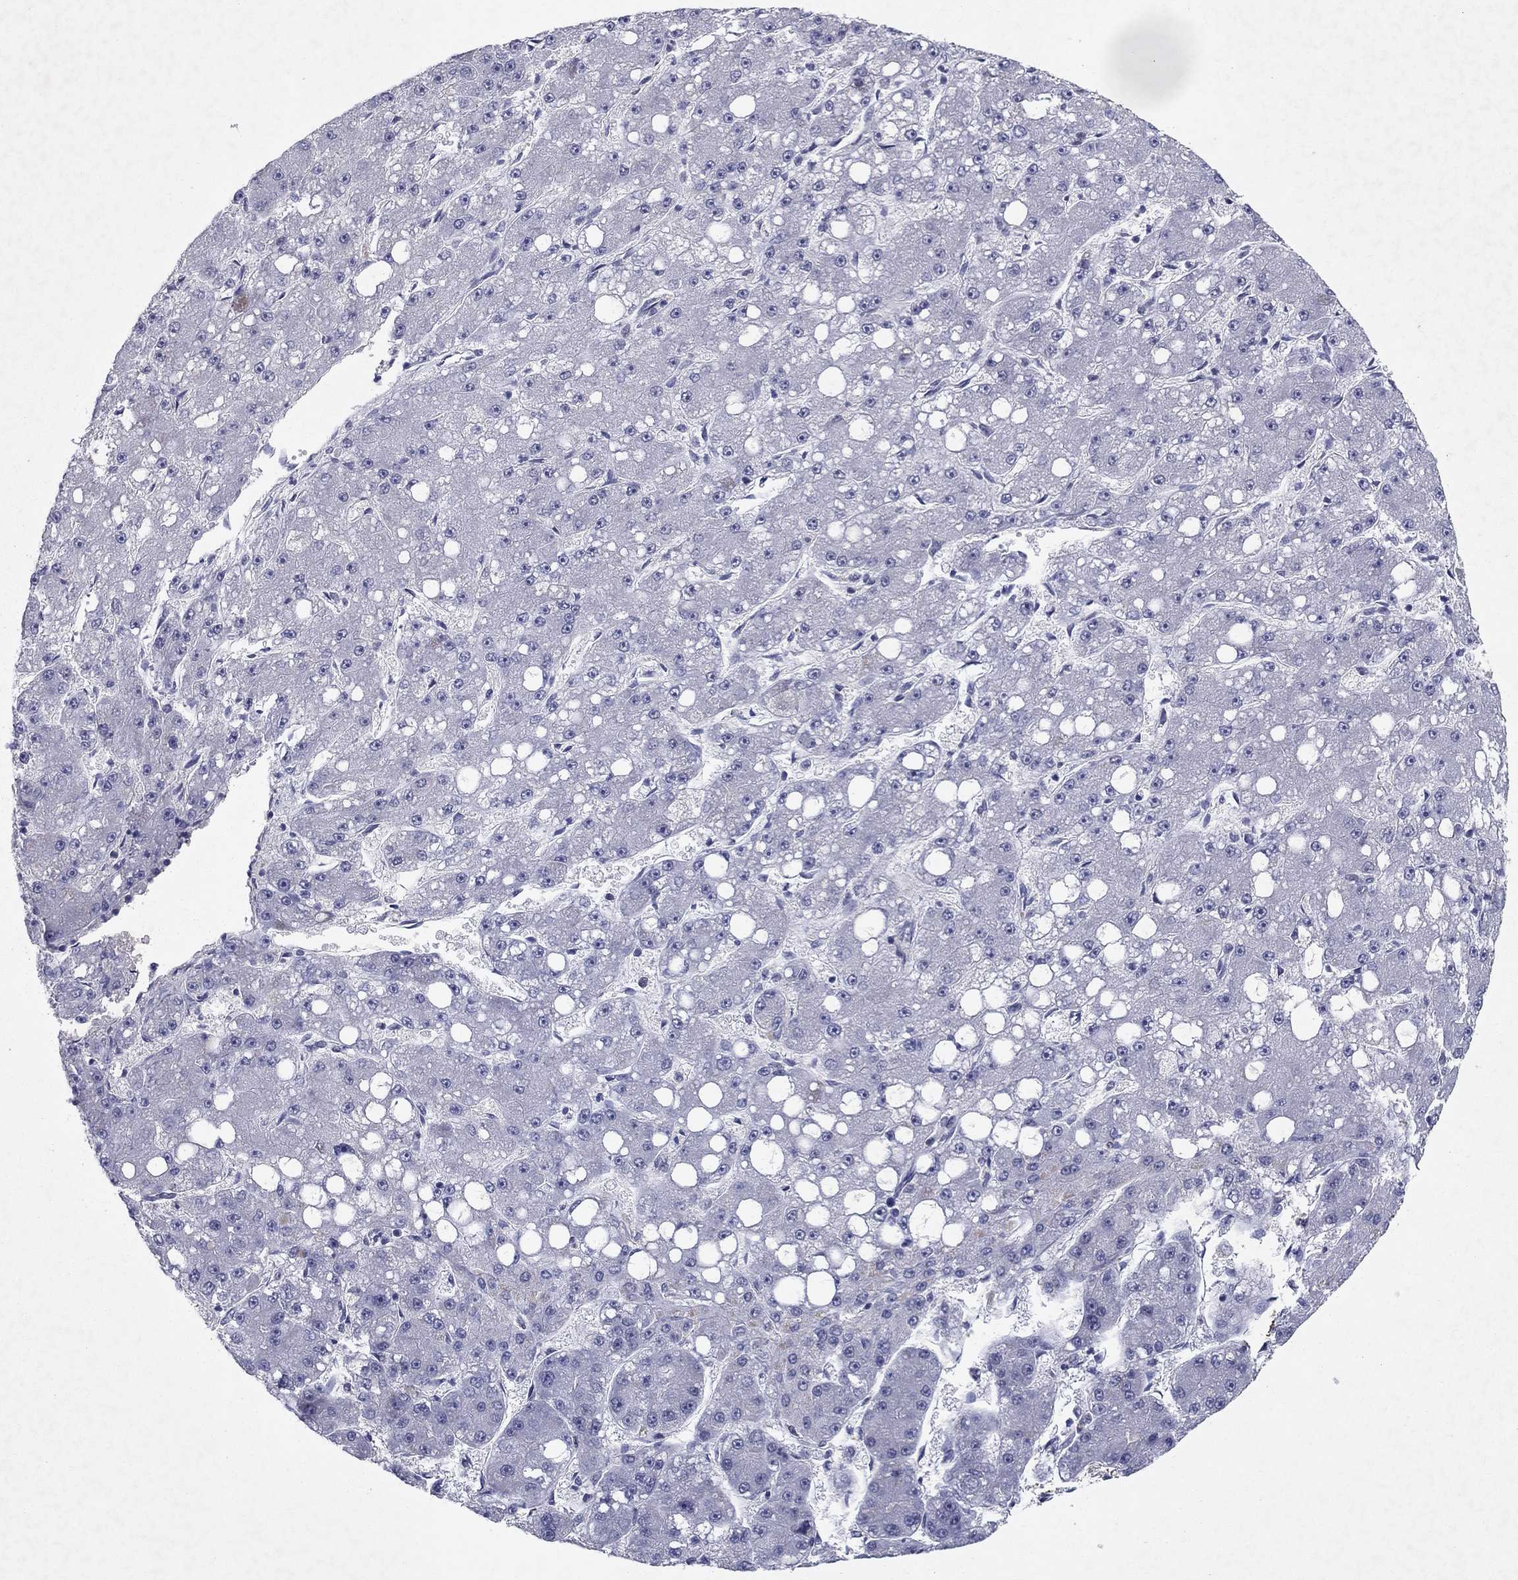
{"staining": {"intensity": "negative", "quantity": "none", "location": "none"}, "tissue": "liver cancer", "cell_type": "Tumor cells", "image_type": "cancer", "snomed": [{"axis": "morphology", "description": "Carcinoma, Hepatocellular, NOS"}, {"axis": "topography", "description": "Liver"}], "caption": "There is no significant expression in tumor cells of hepatocellular carcinoma (liver). (Brightfield microscopy of DAB (3,3'-diaminobenzidine) immunohistochemistry (IHC) at high magnification).", "gene": "CRTC1", "patient": {"sex": "male", "age": 67}}